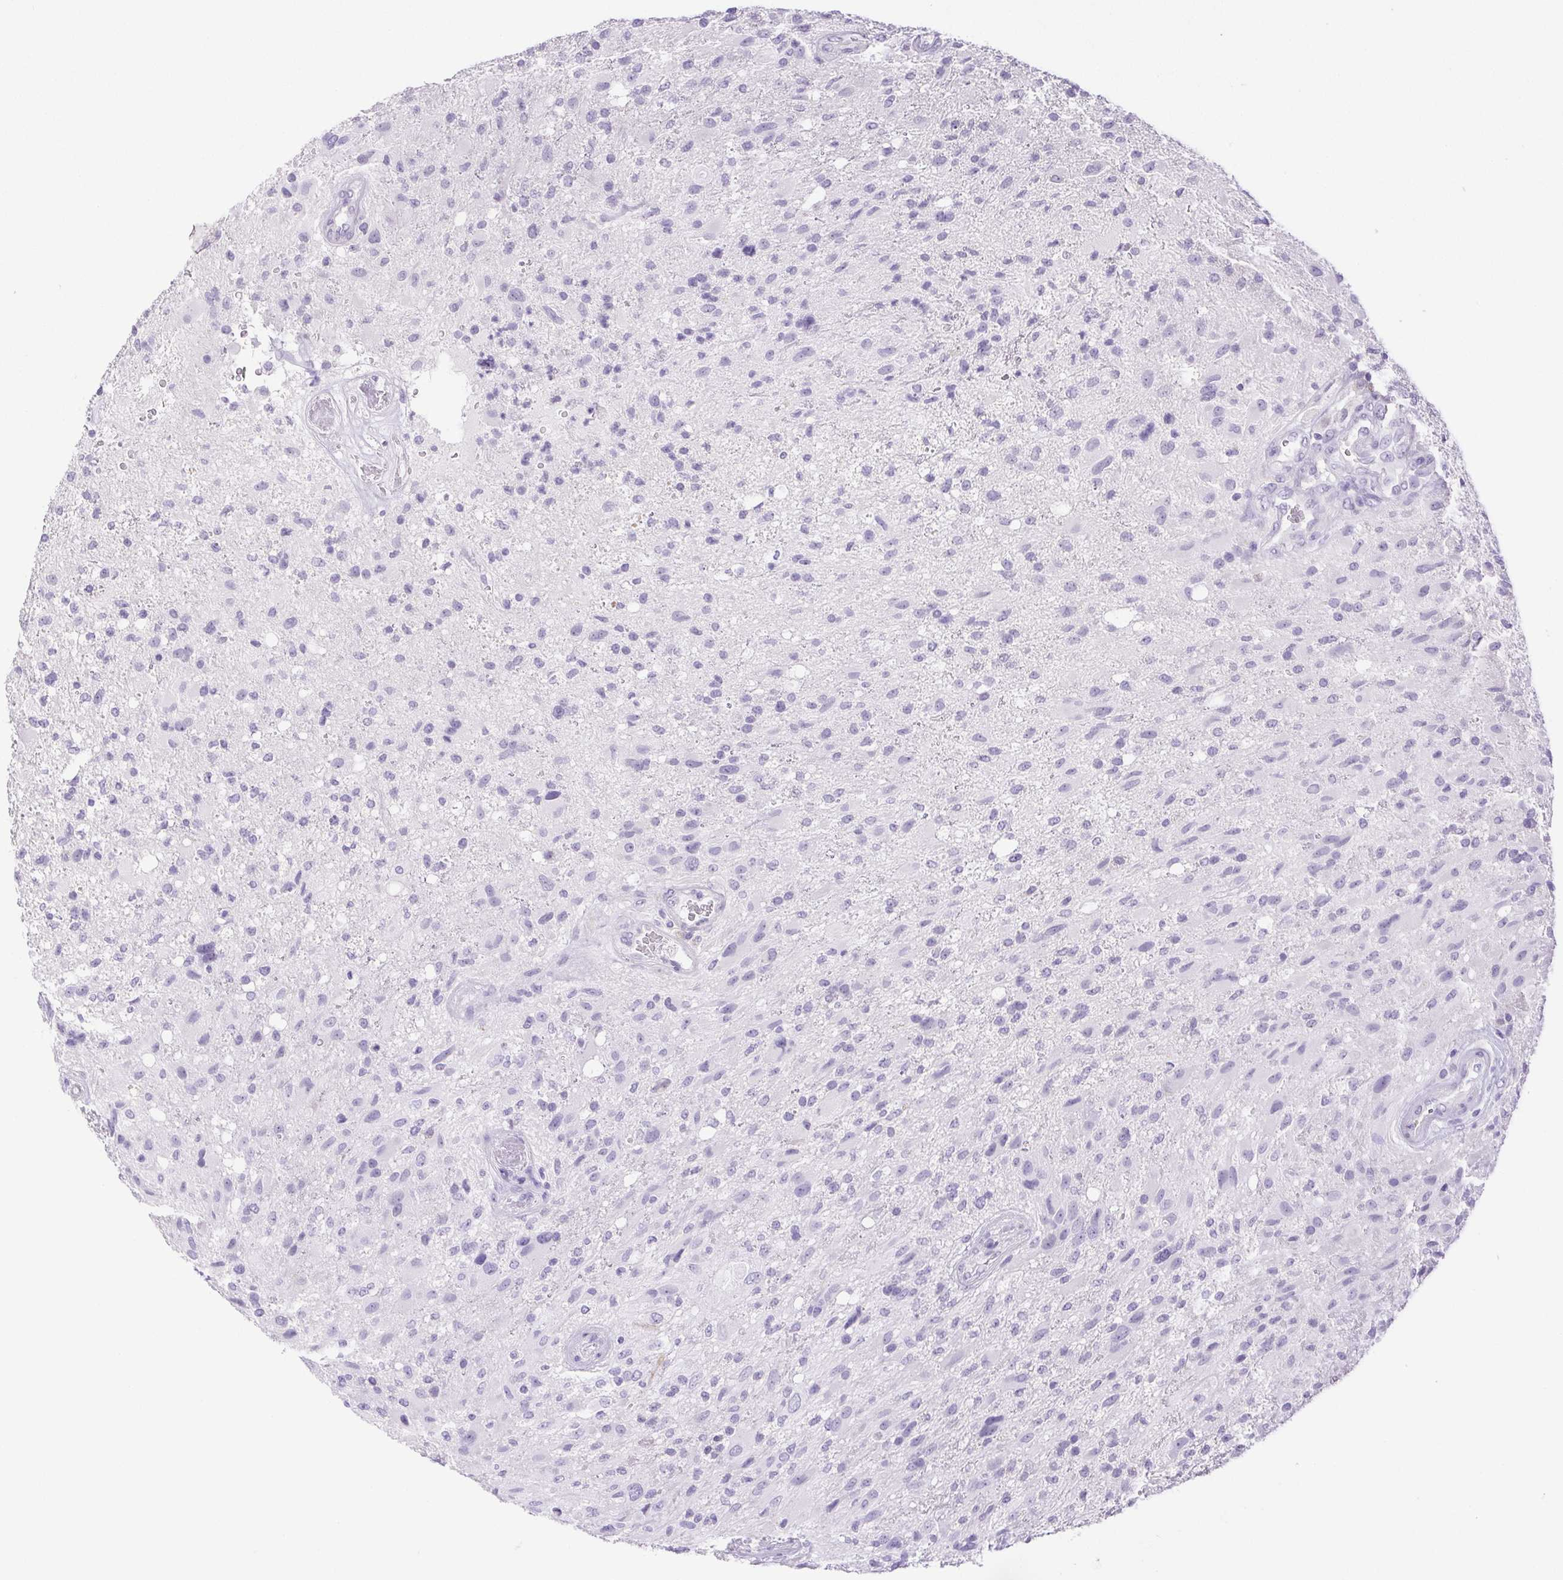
{"staining": {"intensity": "negative", "quantity": "none", "location": "none"}, "tissue": "glioma", "cell_type": "Tumor cells", "image_type": "cancer", "snomed": [{"axis": "morphology", "description": "Glioma, malignant, High grade"}, {"axis": "topography", "description": "Brain"}], "caption": "The IHC image has no significant positivity in tumor cells of glioma tissue. (Immunohistochemistry (ihc), brightfield microscopy, high magnification).", "gene": "PAPPA2", "patient": {"sex": "male", "age": 53}}